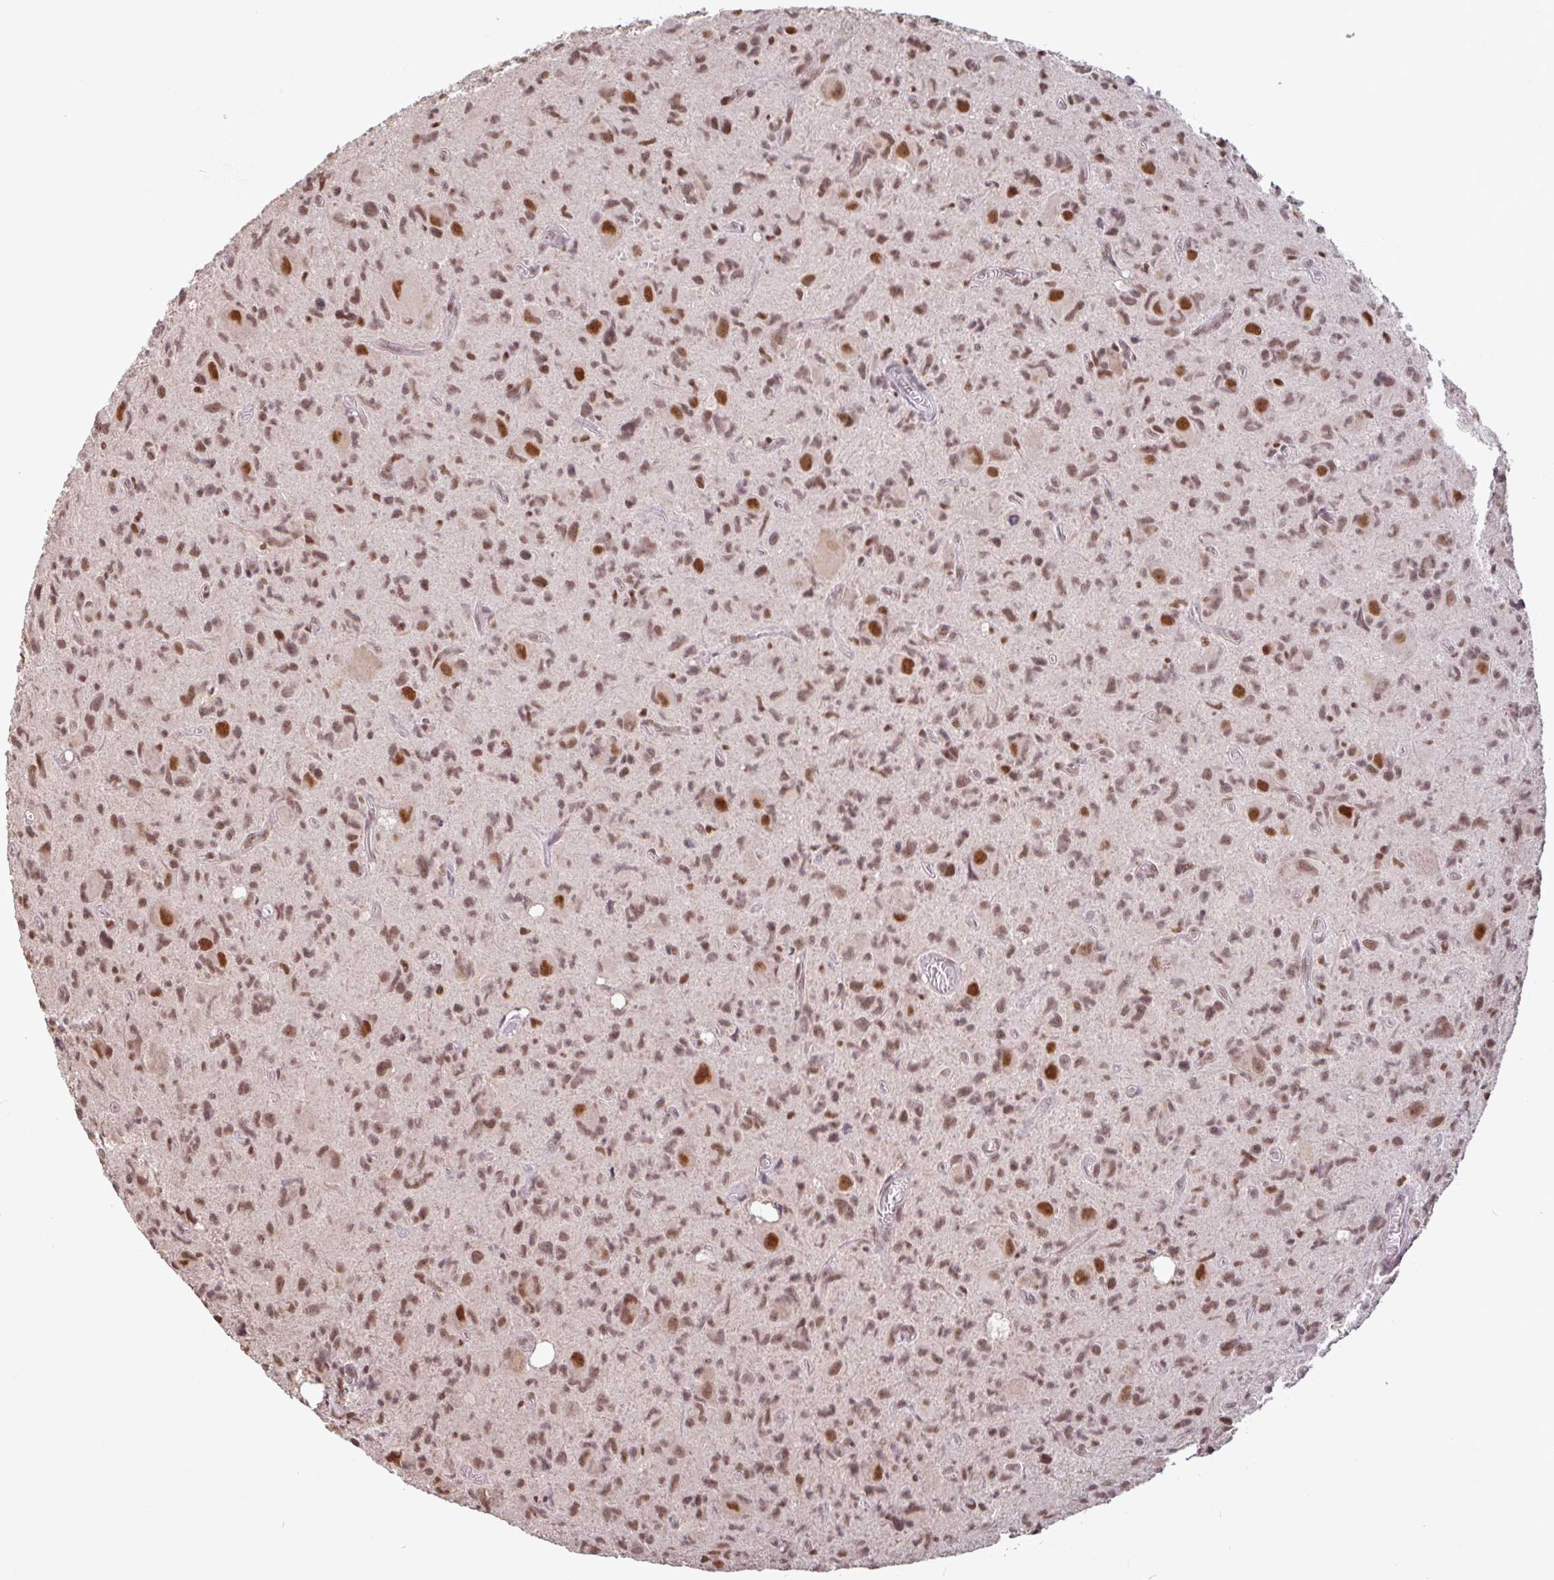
{"staining": {"intensity": "moderate", "quantity": ">75%", "location": "nuclear"}, "tissue": "glioma", "cell_type": "Tumor cells", "image_type": "cancer", "snomed": [{"axis": "morphology", "description": "Glioma, malignant, High grade"}, {"axis": "topography", "description": "Brain"}], "caption": "Glioma was stained to show a protein in brown. There is medium levels of moderate nuclear staining in about >75% of tumor cells.", "gene": "DR1", "patient": {"sex": "male", "age": 76}}